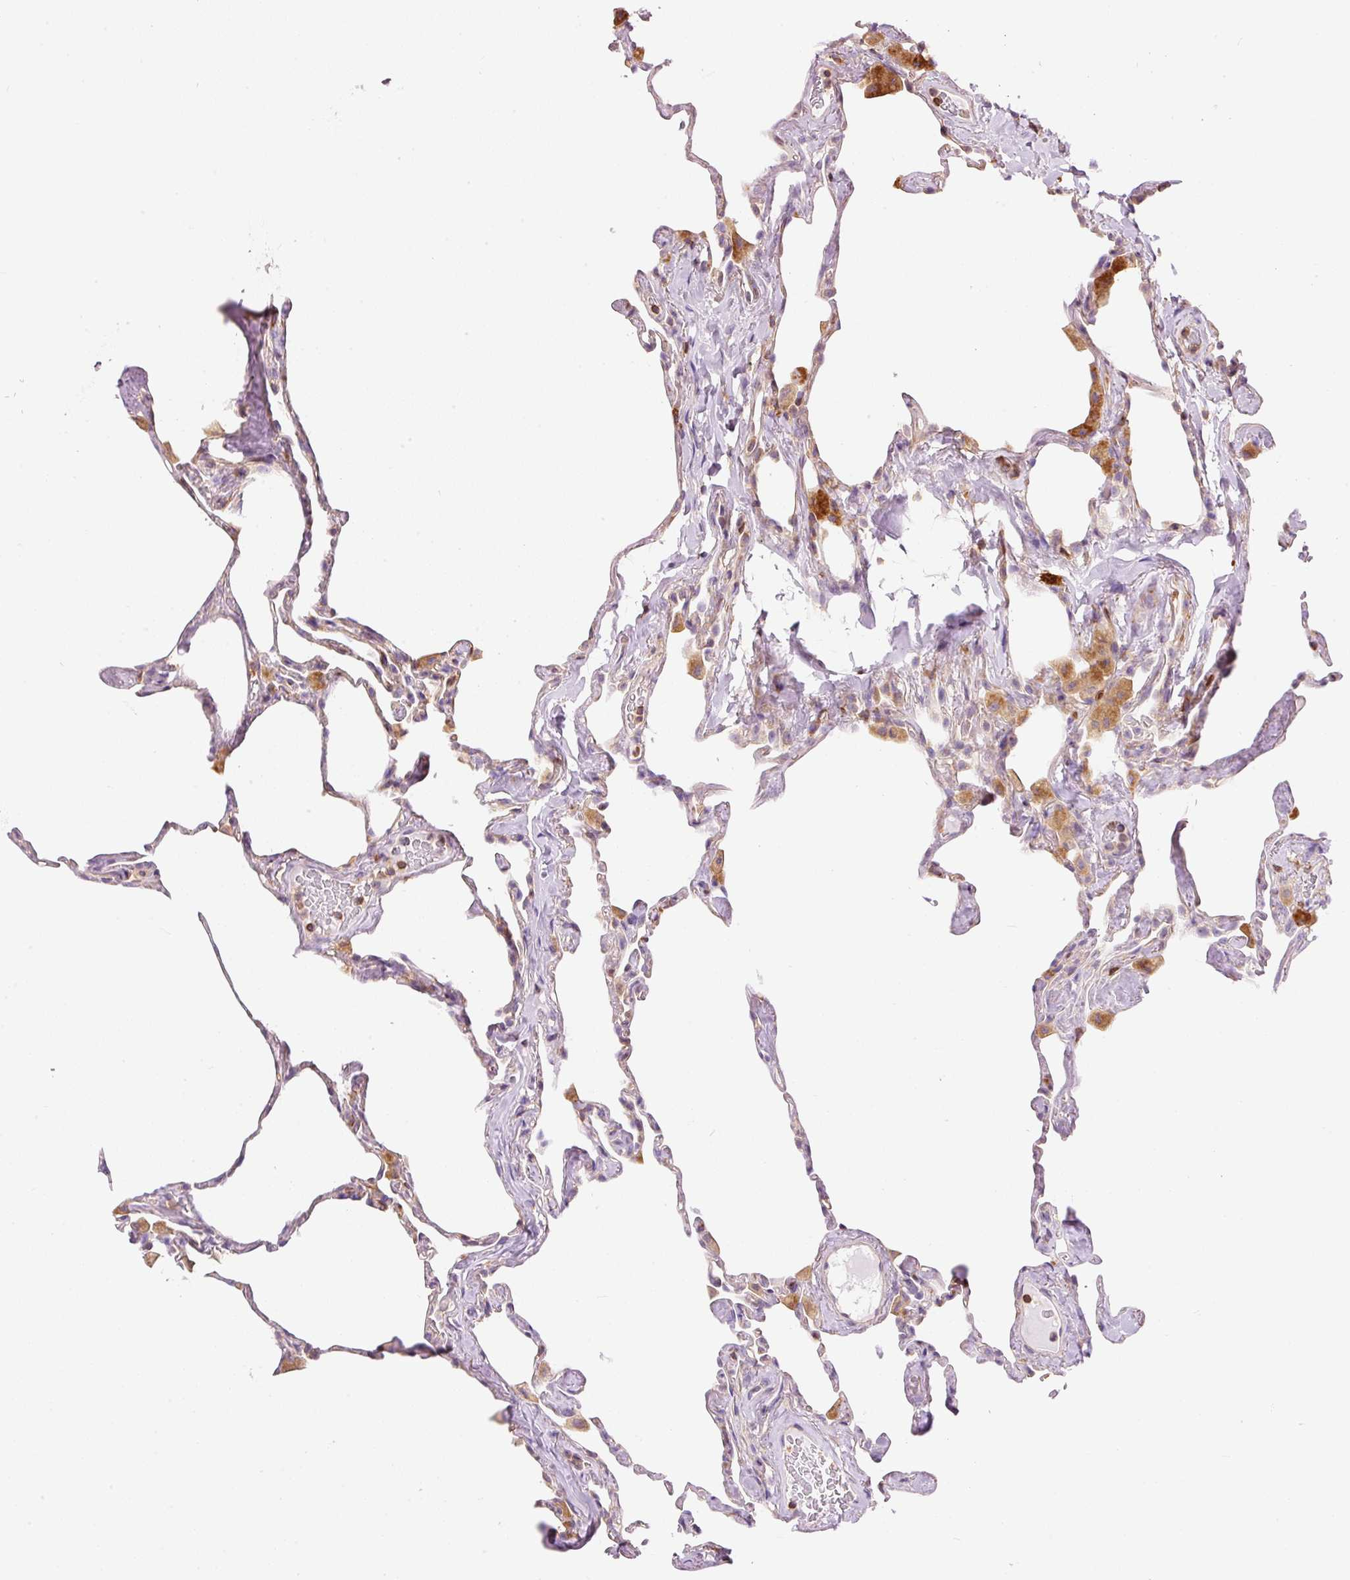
{"staining": {"intensity": "weak", "quantity": "<25%", "location": "cytoplasmic/membranous"}, "tissue": "lung", "cell_type": "Alveolar cells", "image_type": "normal", "snomed": [{"axis": "morphology", "description": "Normal tissue, NOS"}, {"axis": "topography", "description": "Lung"}], "caption": "An immunohistochemistry (IHC) micrograph of benign lung is shown. There is no staining in alveolar cells of lung. (DAB immunohistochemistry (IHC) with hematoxylin counter stain).", "gene": "DOK6", "patient": {"sex": "male", "age": 65}}